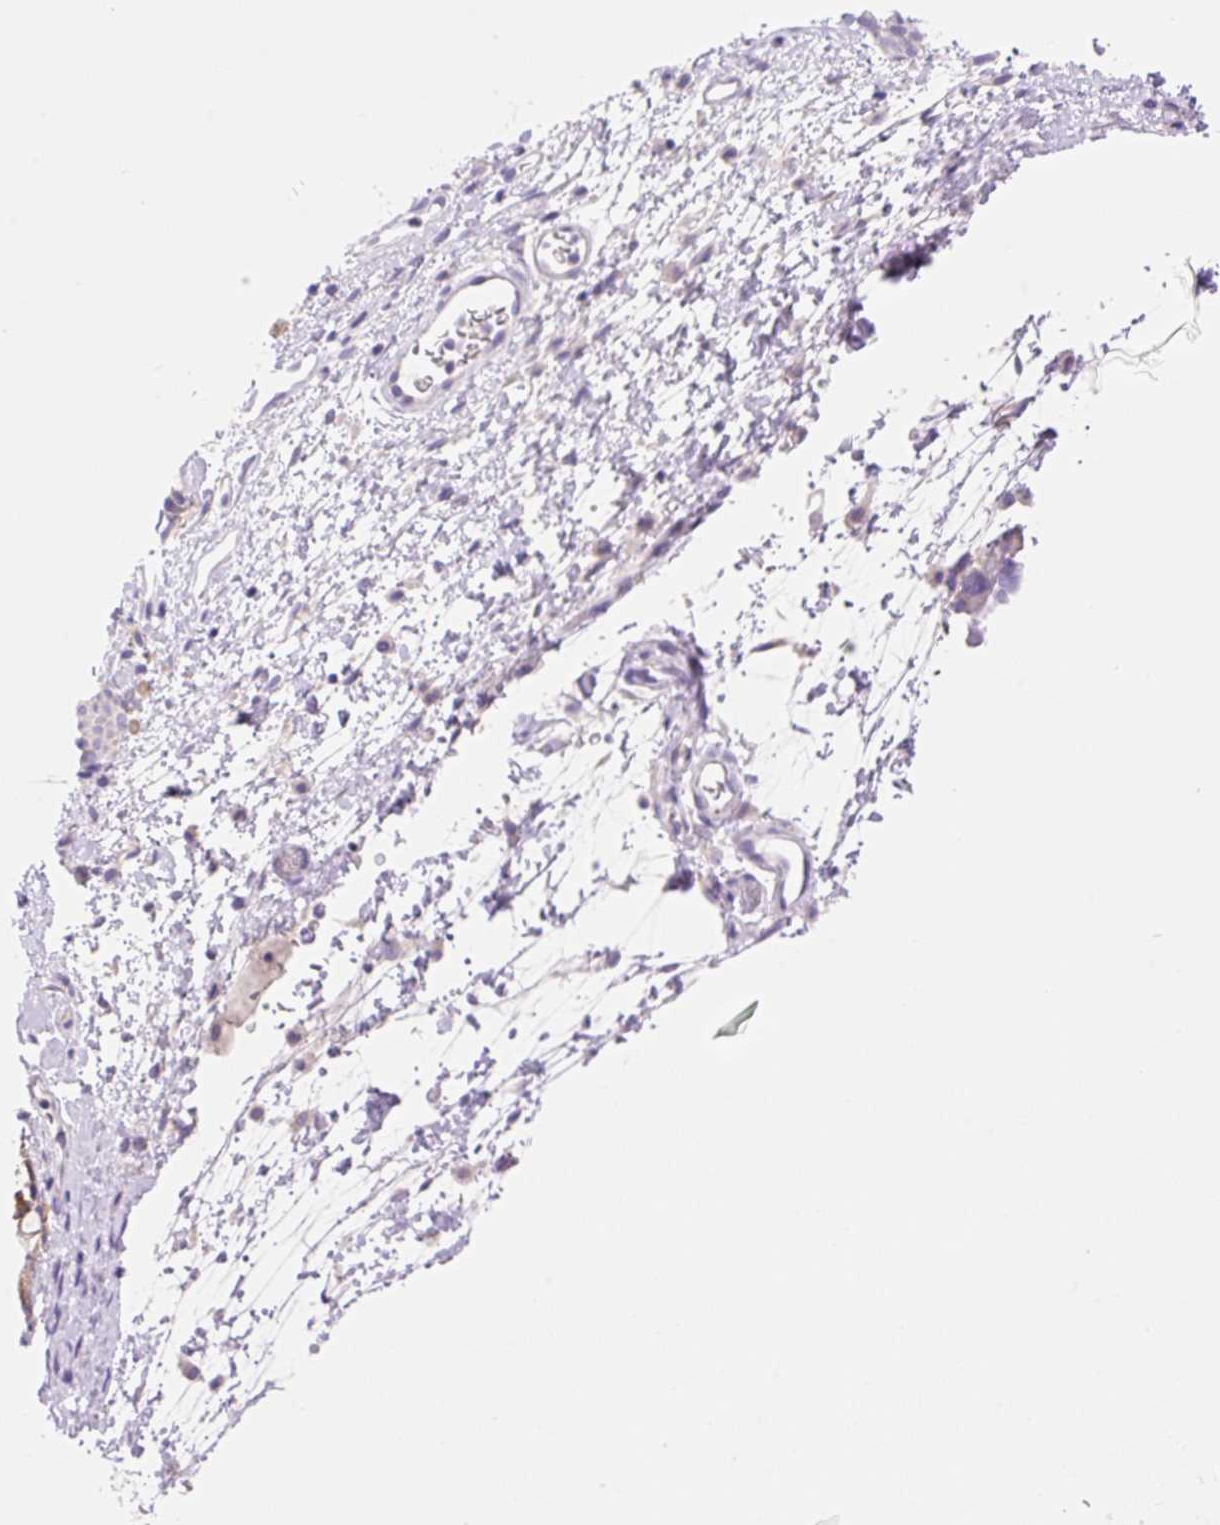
{"staining": {"intensity": "moderate", "quantity": ">75%", "location": "cytoplasmic/membranous"}, "tissue": "nasopharynx", "cell_type": "Respiratory epithelial cells", "image_type": "normal", "snomed": [{"axis": "morphology", "description": "Normal tissue, NOS"}, {"axis": "topography", "description": "Lymph node"}, {"axis": "topography", "description": "Cartilage tissue"}, {"axis": "topography", "description": "Nasopharynx"}], "caption": "Brown immunohistochemical staining in normal human nasopharynx reveals moderate cytoplasmic/membranous positivity in approximately >75% of respiratory epithelial cells.", "gene": "DENND5A", "patient": {"sex": "male", "age": 63}}